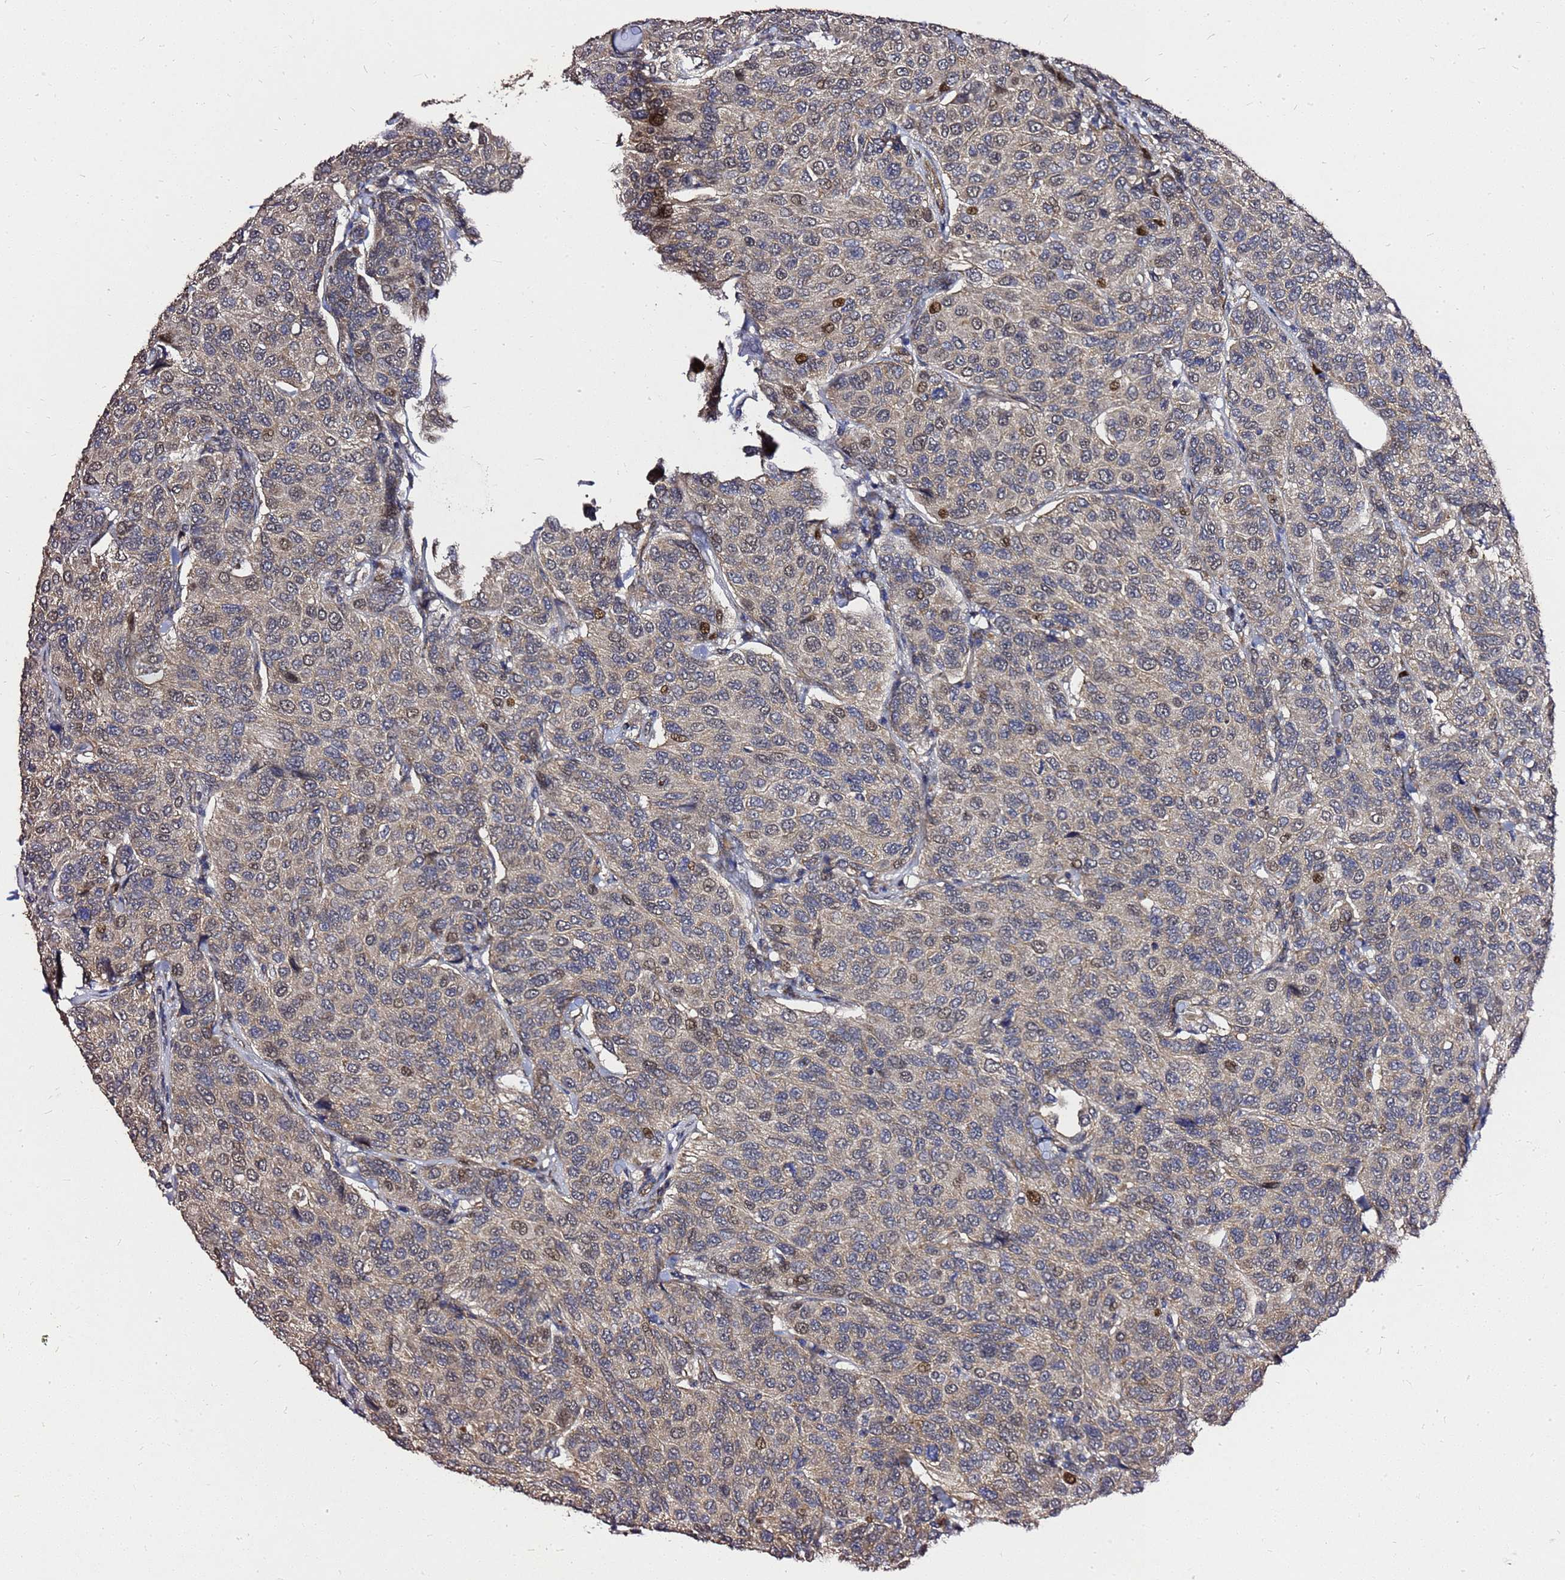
{"staining": {"intensity": "moderate", "quantity": "<25%", "location": "nuclear"}, "tissue": "breast cancer", "cell_type": "Tumor cells", "image_type": "cancer", "snomed": [{"axis": "morphology", "description": "Duct carcinoma"}, {"axis": "topography", "description": "Breast"}], "caption": "A high-resolution photomicrograph shows immunohistochemistry (IHC) staining of intraductal carcinoma (breast), which shows moderate nuclear positivity in about <25% of tumor cells.", "gene": "RSPRY1", "patient": {"sex": "female", "age": 55}}